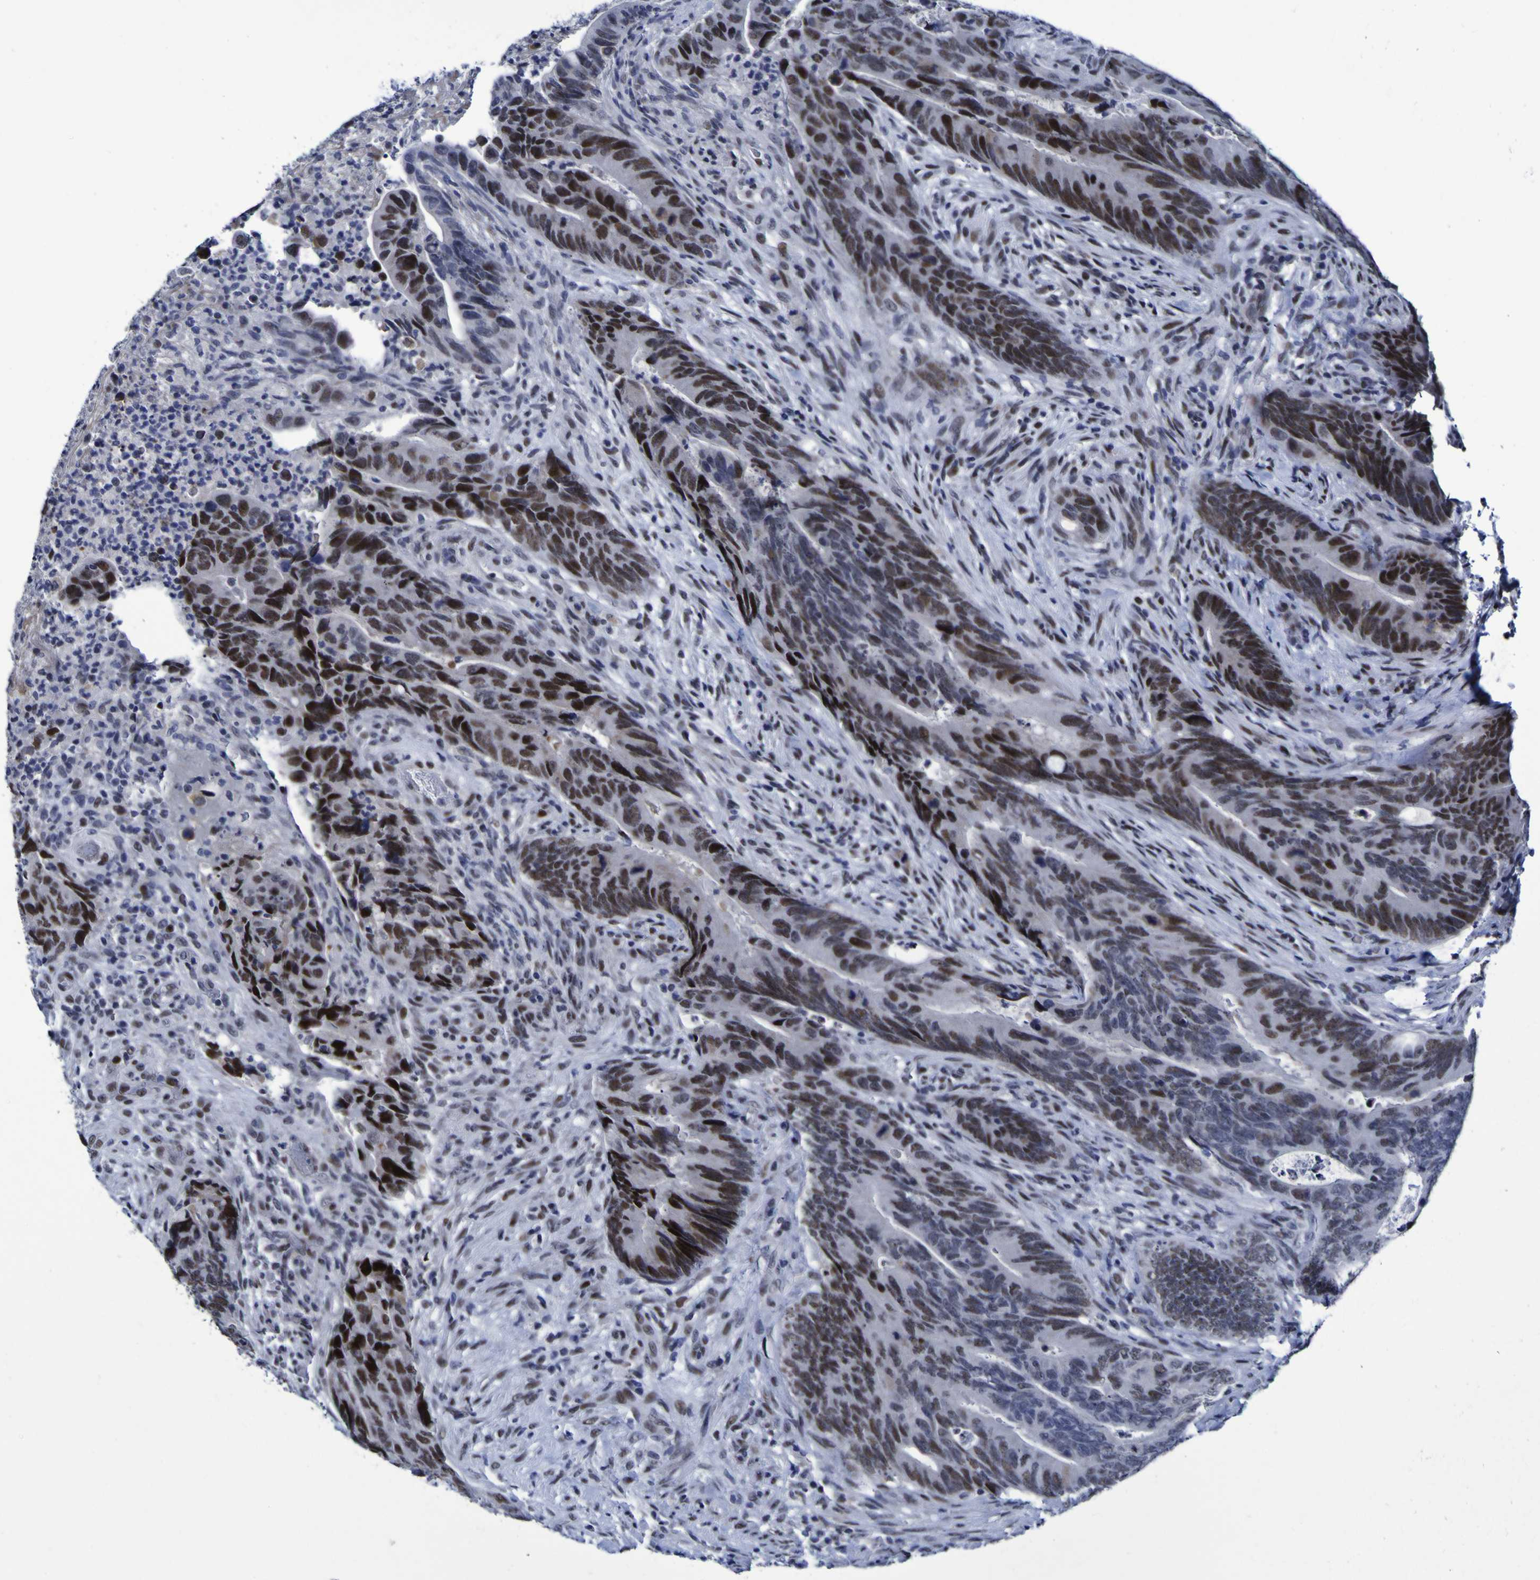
{"staining": {"intensity": "strong", "quantity": "25%-75%", "location": "nuclear"}, "tissue": "colorectal cancer", "cell_type": "Tumor cells", "image_type": "cancer", "snomed": [{"axis": "morphology", "description": "Normal tissue, NOS"}, {"axis": "morphology", "description": "Adenocarcinoma, NOS"}, {"axis": "topography", "description": "Colon"}], "caption": "Colorectal cancer stained for a protein shows strong nuclear positivity in tumor cells.", "gene": "MBD3", "patient": {"sex": "male", "age": 56}}